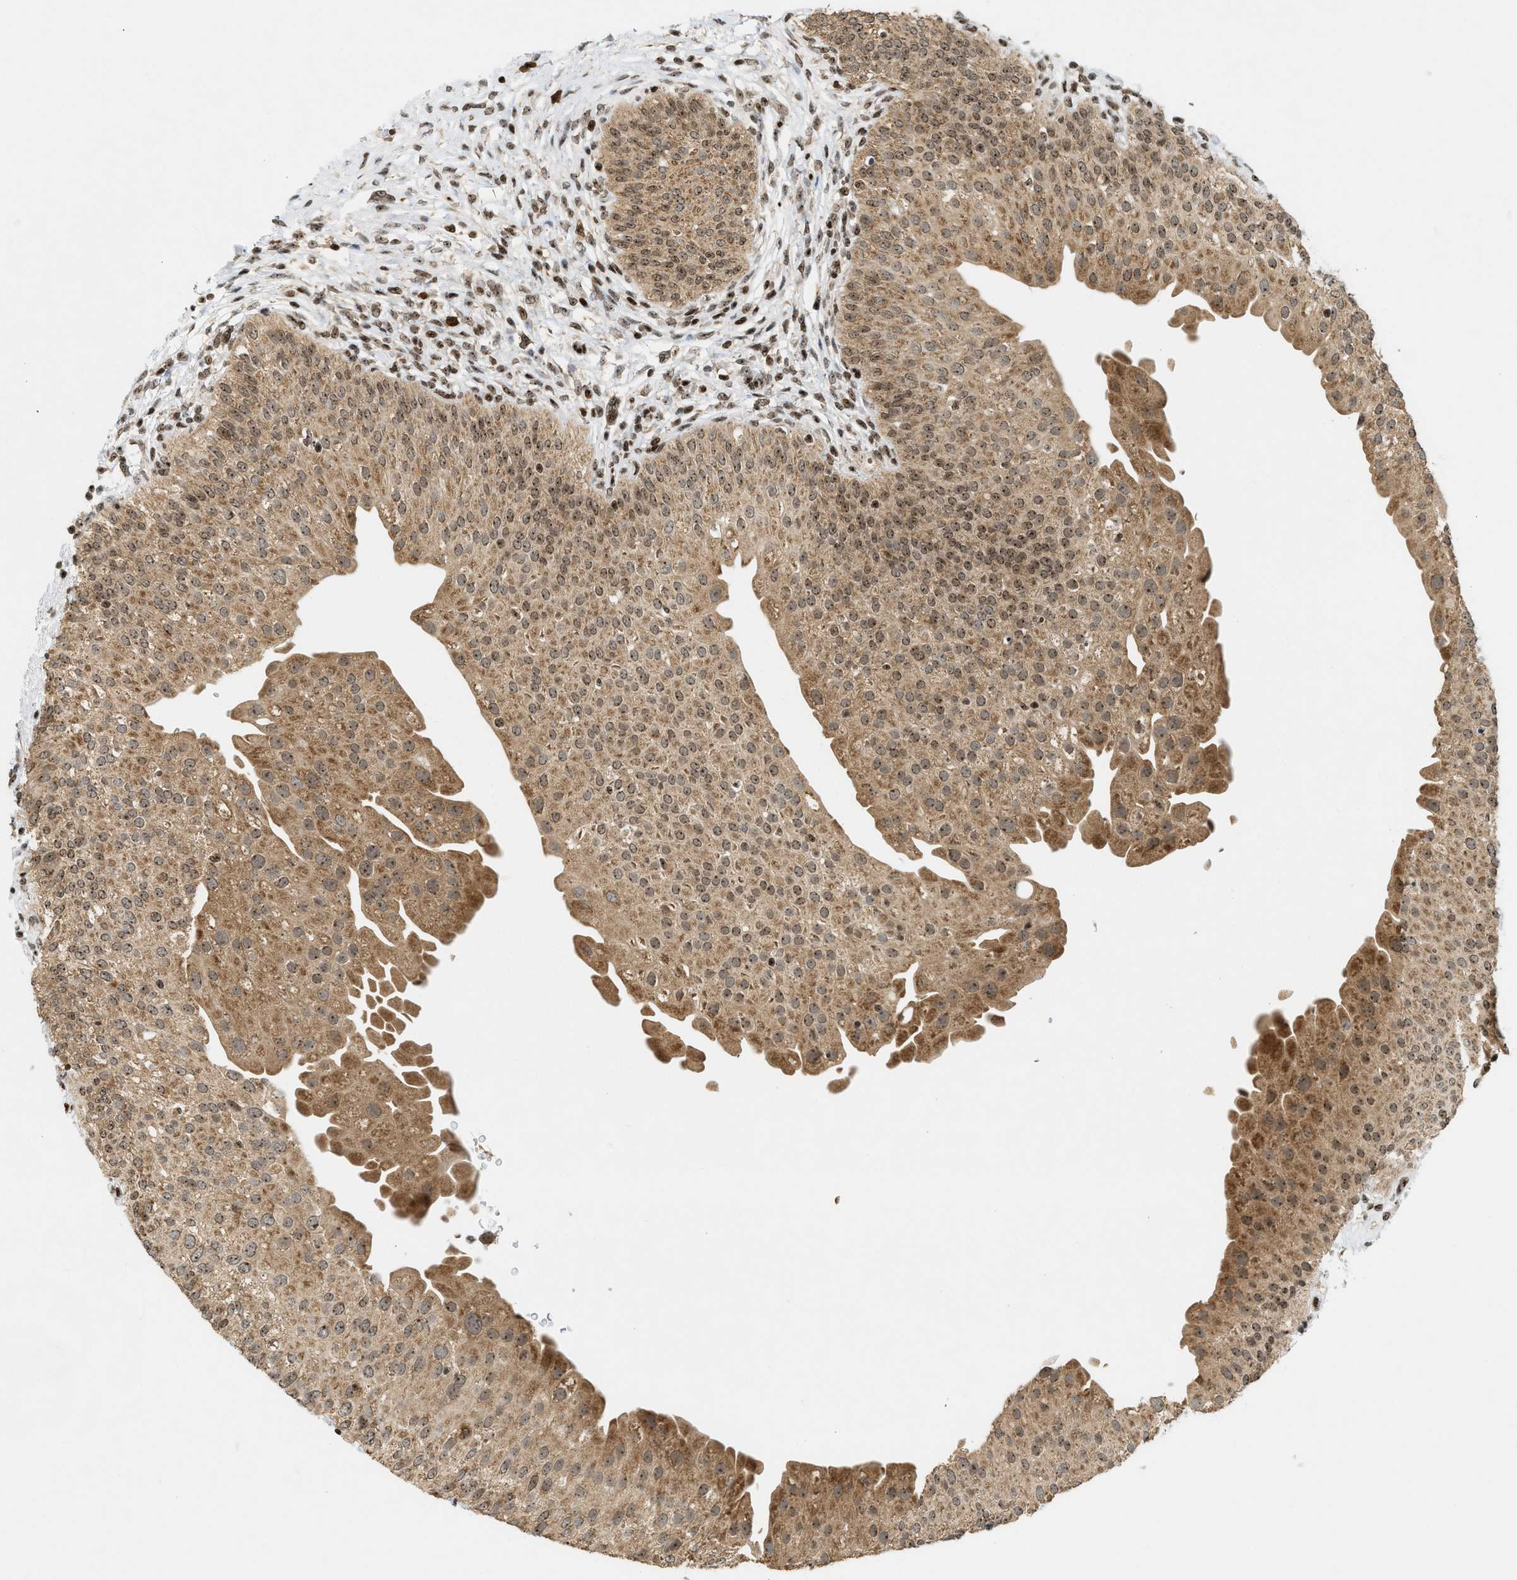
{"staining": {"intensity": "moderate", "quantity": ">75%", "location": "cytoplasmic/membranous,nuclear"}, "tissue": "urinary bladder", "cell_type": "Urothelial cells", "image_type": "normal", "snomed": [{"axis": "morphology", "description": "Normal tissue, NOS"}, {"axis": "topography", "description": "Urinary bladder"}], "caption": "Brown immunohistochemical staining in benign urinary bladder displays moderate cytoplasmic/membranous,nuclear staining in approximately >75% of urothelial cells.", "gene": "ZNF22", "patient": {"sex": "male", "age": 46}}